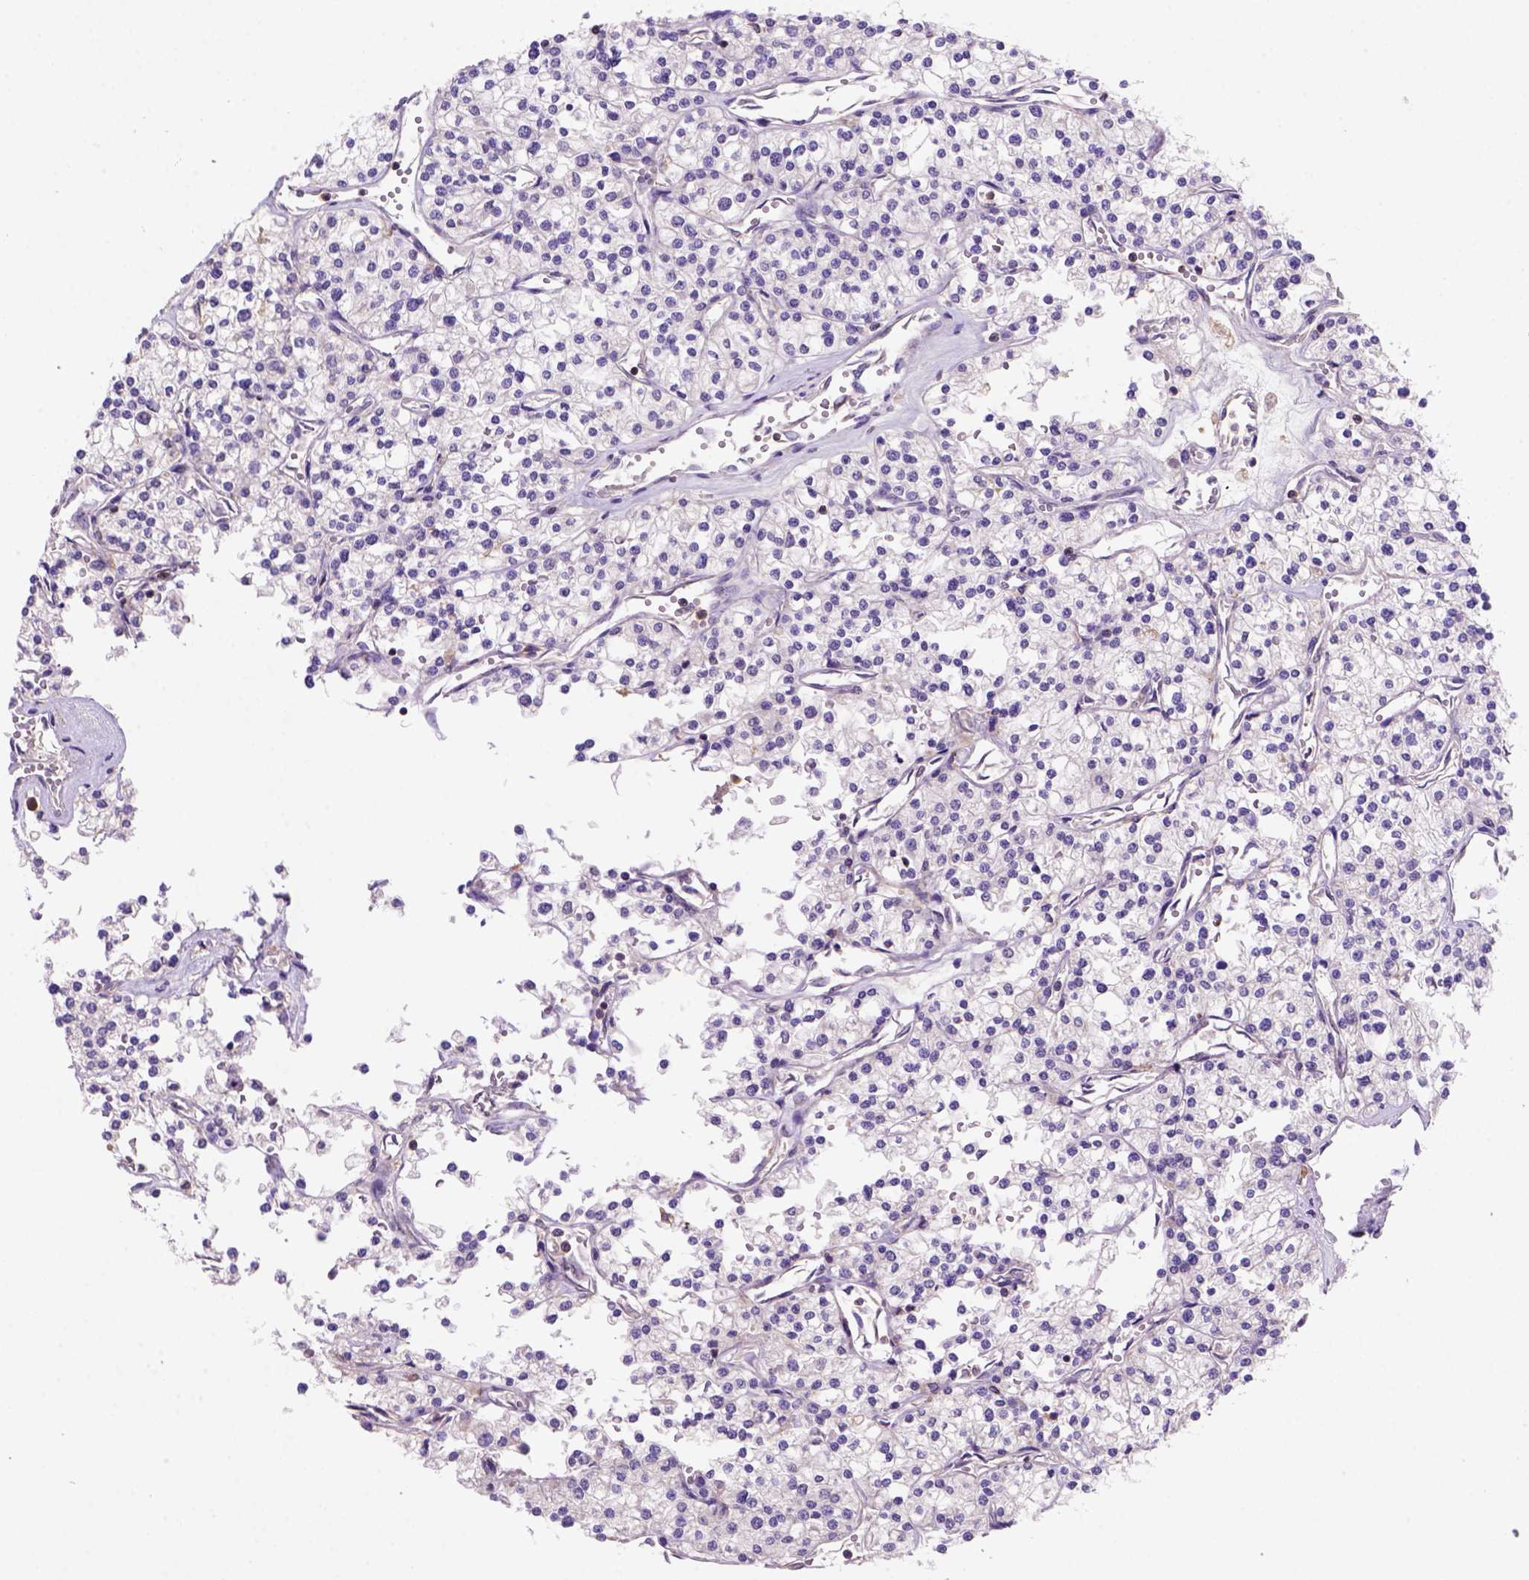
{"staining": {"intensity": "negative", "quantity": "none", "location": "none"}, "tissue": "renal cancer", "cell_type": "Tumor cells", "image_type": "cancer", "snomed": [{"axis": "morphology", "description": "Adenocarcinoma, NOS"}, {"axis": "topography", "description": "Kidney"}], "caption": "Protein analysis of adenocarcinoma (renal) shows no significant expression in tumor cells.", "gene": "INPP5D", "patient": {"sex": "male", "age": 80}}